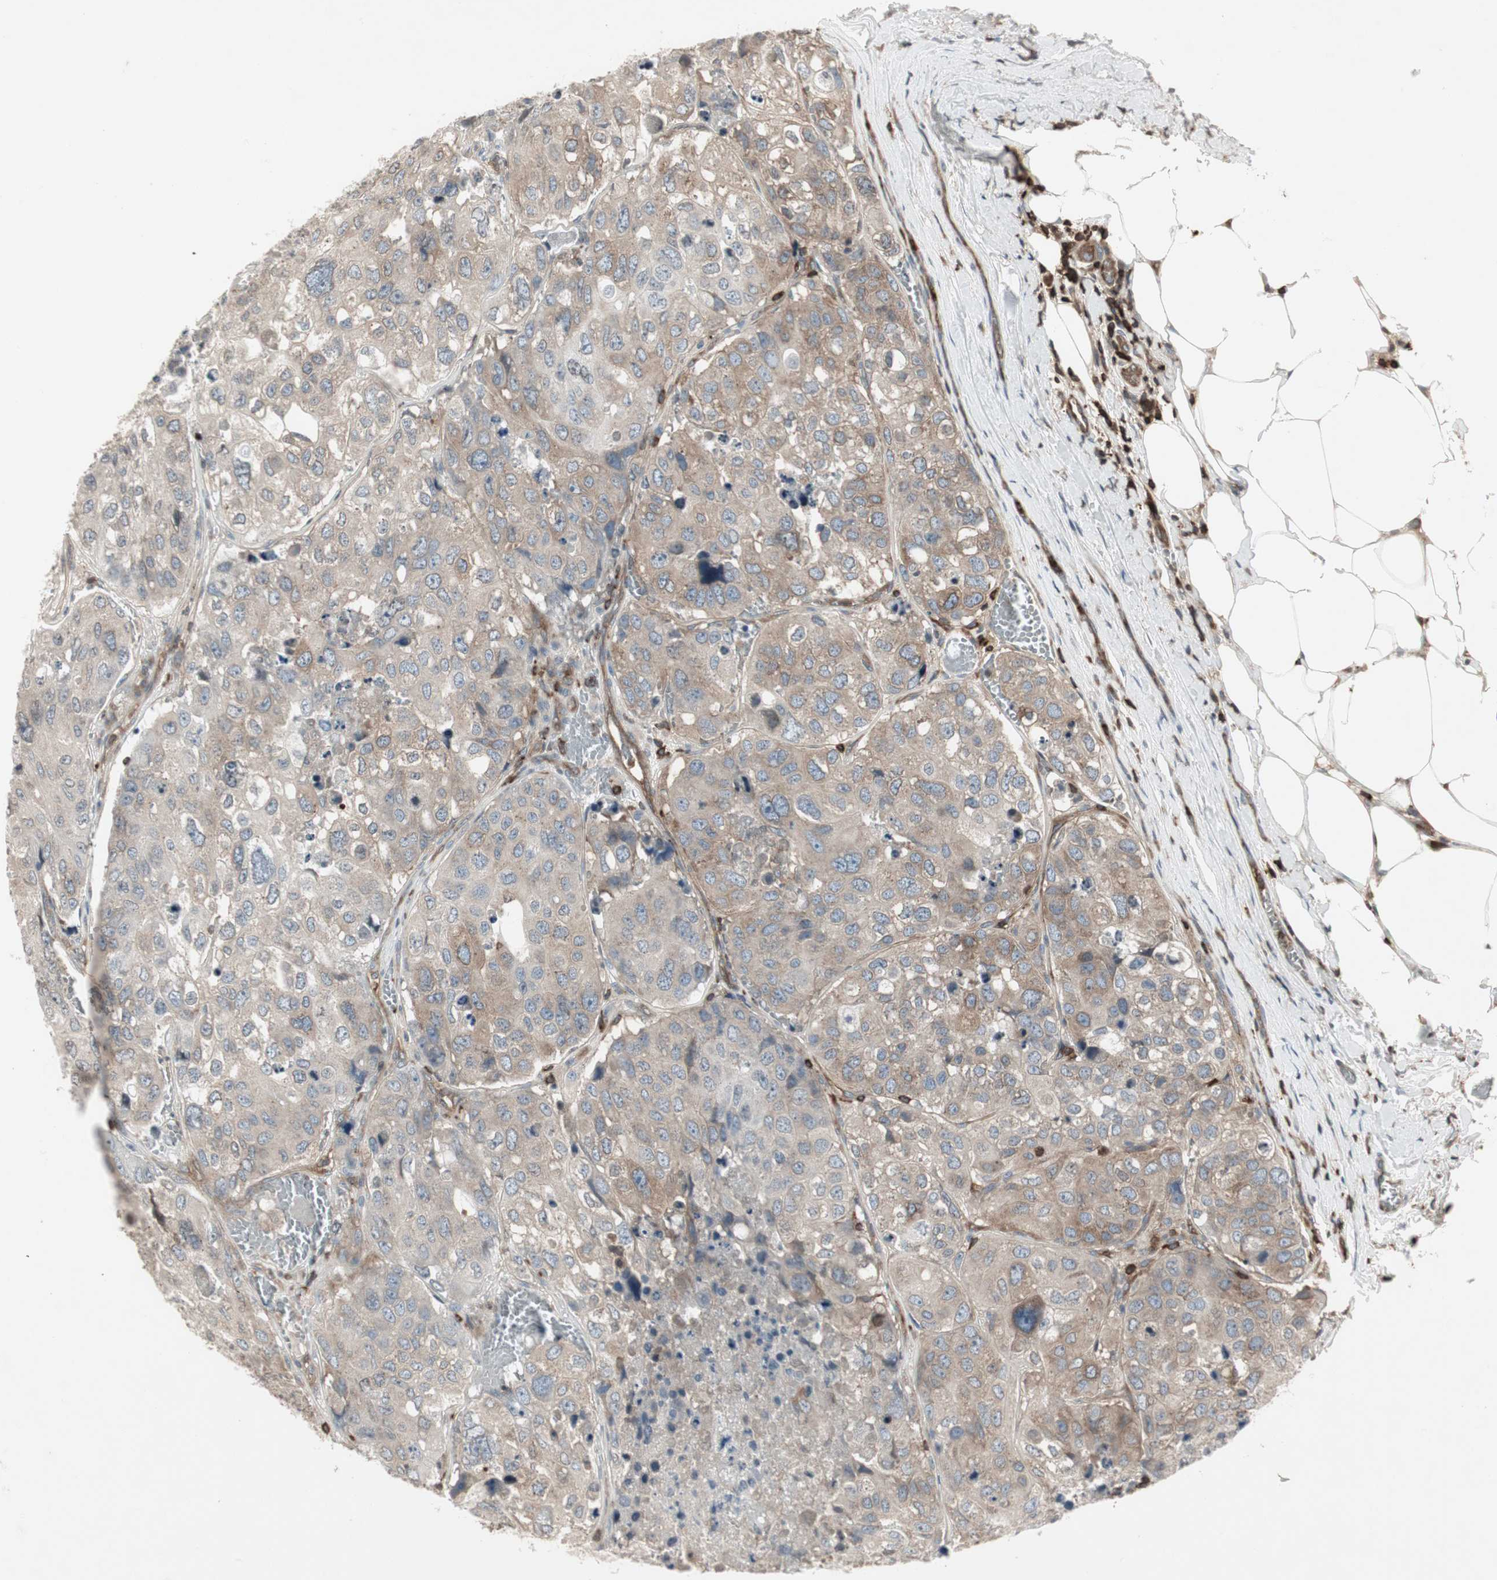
{"staining": {"intensity": "weak", "quantity": "25%-75%", "location": "cytoplasmic/membranous"}, "tissue": "urothelial cancer", "cell_type": "Tumor cells", "image_type": "cancer", "snomed": [{"axis": "morphology", "description": "Urothelial carcinoma, High grade"}, {"axis": "topography", "description": "Lymph node"}, {"axis": "topography", "description": "Urinary bladder"}], "caption": "A brown stain highlights weak cytoplasmic/membranous positivity of a protein in human urothelial cancer tumor cells. (IHC, brightfield microscopy, high magnification).", "gene": "ARHGEF1", "patient": {"sex": "male", "age": 51}}